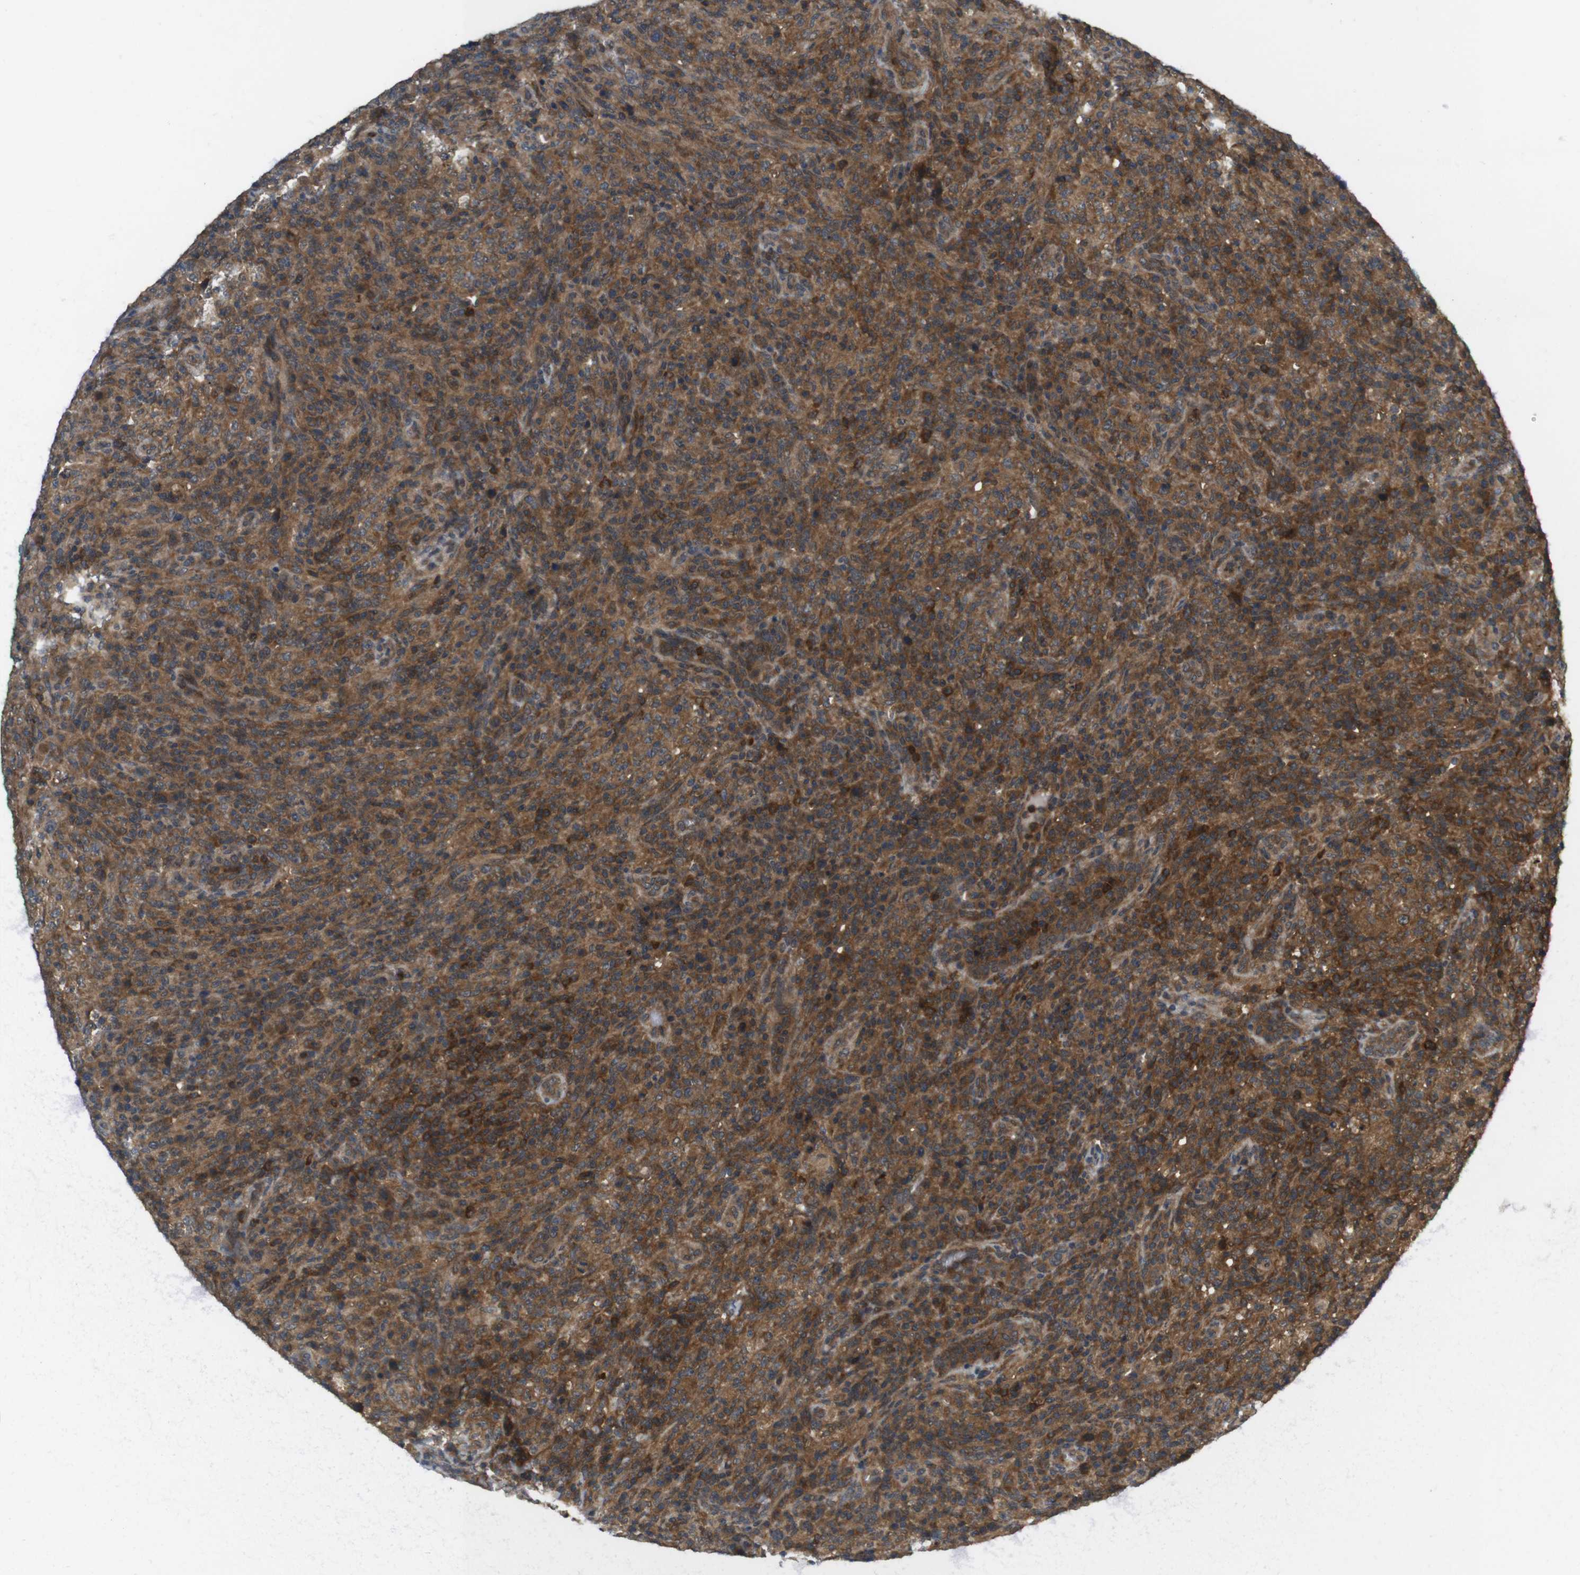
{"staining": {"intensity": "moderate", "quantity": ">75%", "location": "cytoplasmic/membranous"}, "tissue": "lymphoma", "cell_type": "Tumor cells", "image_type": "cancer", "snomed": [{"axis": "morphology", "description": "Malignant lymphoma, non-Hodgkin's type, High grade"}, {"axis": "topography", "description": "Lymph node"}], "caption": "There is medium levels of moderate cytoplasmic/membranous staining in tumor cells of high-grade malignant lymphoma, non-Hodgkin's type, as demonstrated by immunohistochemical staining (brown color).", "gene": "NFKBIE", "patient": {"sex": "female", "age": 76}}